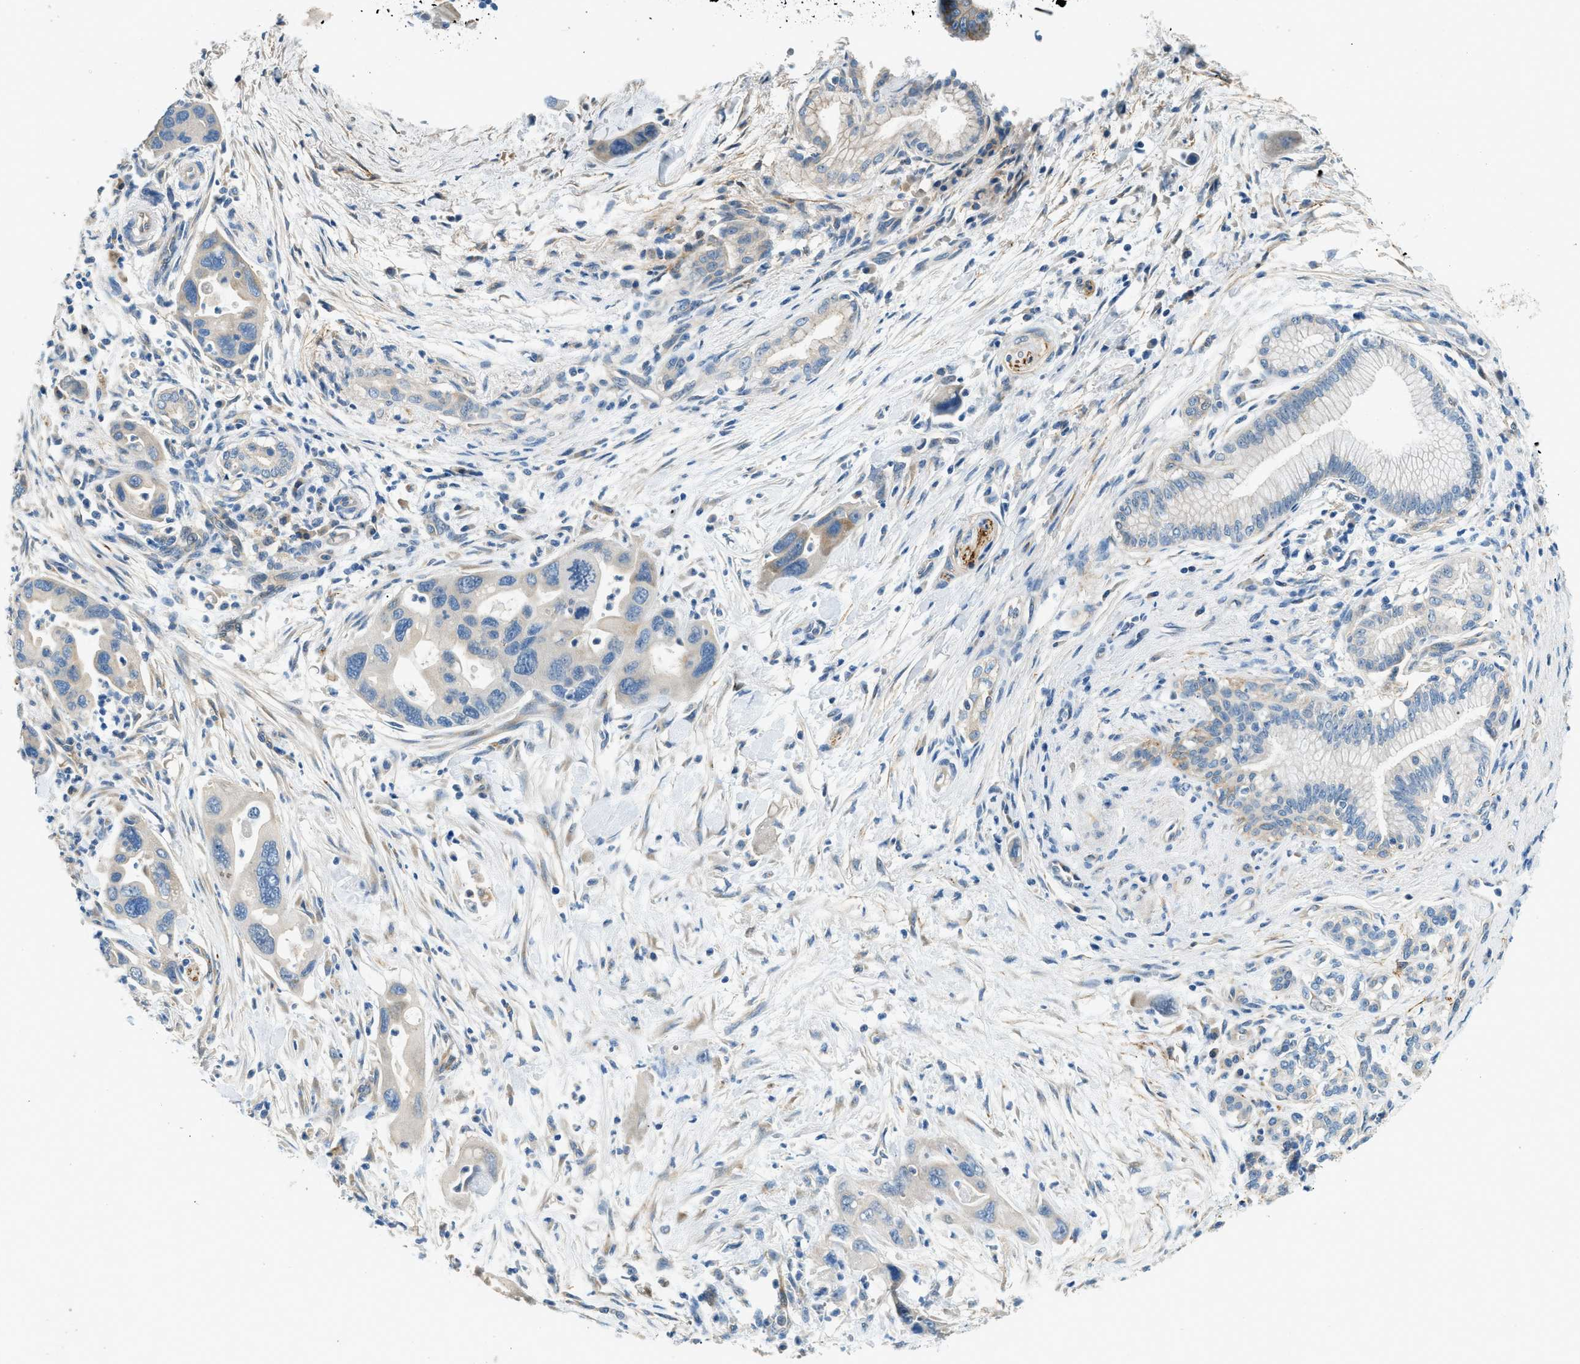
{"staining": {"intensity": "weak", "quantity": "<25%", "location": "cytoplasmic/membranous"}, "tissue": "pancreatic cancer", "cell_type": "Tumor cells", "image_type": "cancer", "snomed": [{"axis": "morphology", "description": "Normal tissue, NOS"}, {"axis": "morphology", "description": "Adenocarcinoma, NOS"}, {"axis": "topography", "description": "Pancreas"}], "caption": "This is an immunohistochemistry micrograph of pancreatic adenocarcinoma. There is no expression in tumor cells.", "gene": "ZNF367", "patient": {"sex": "female", "age": 71}}